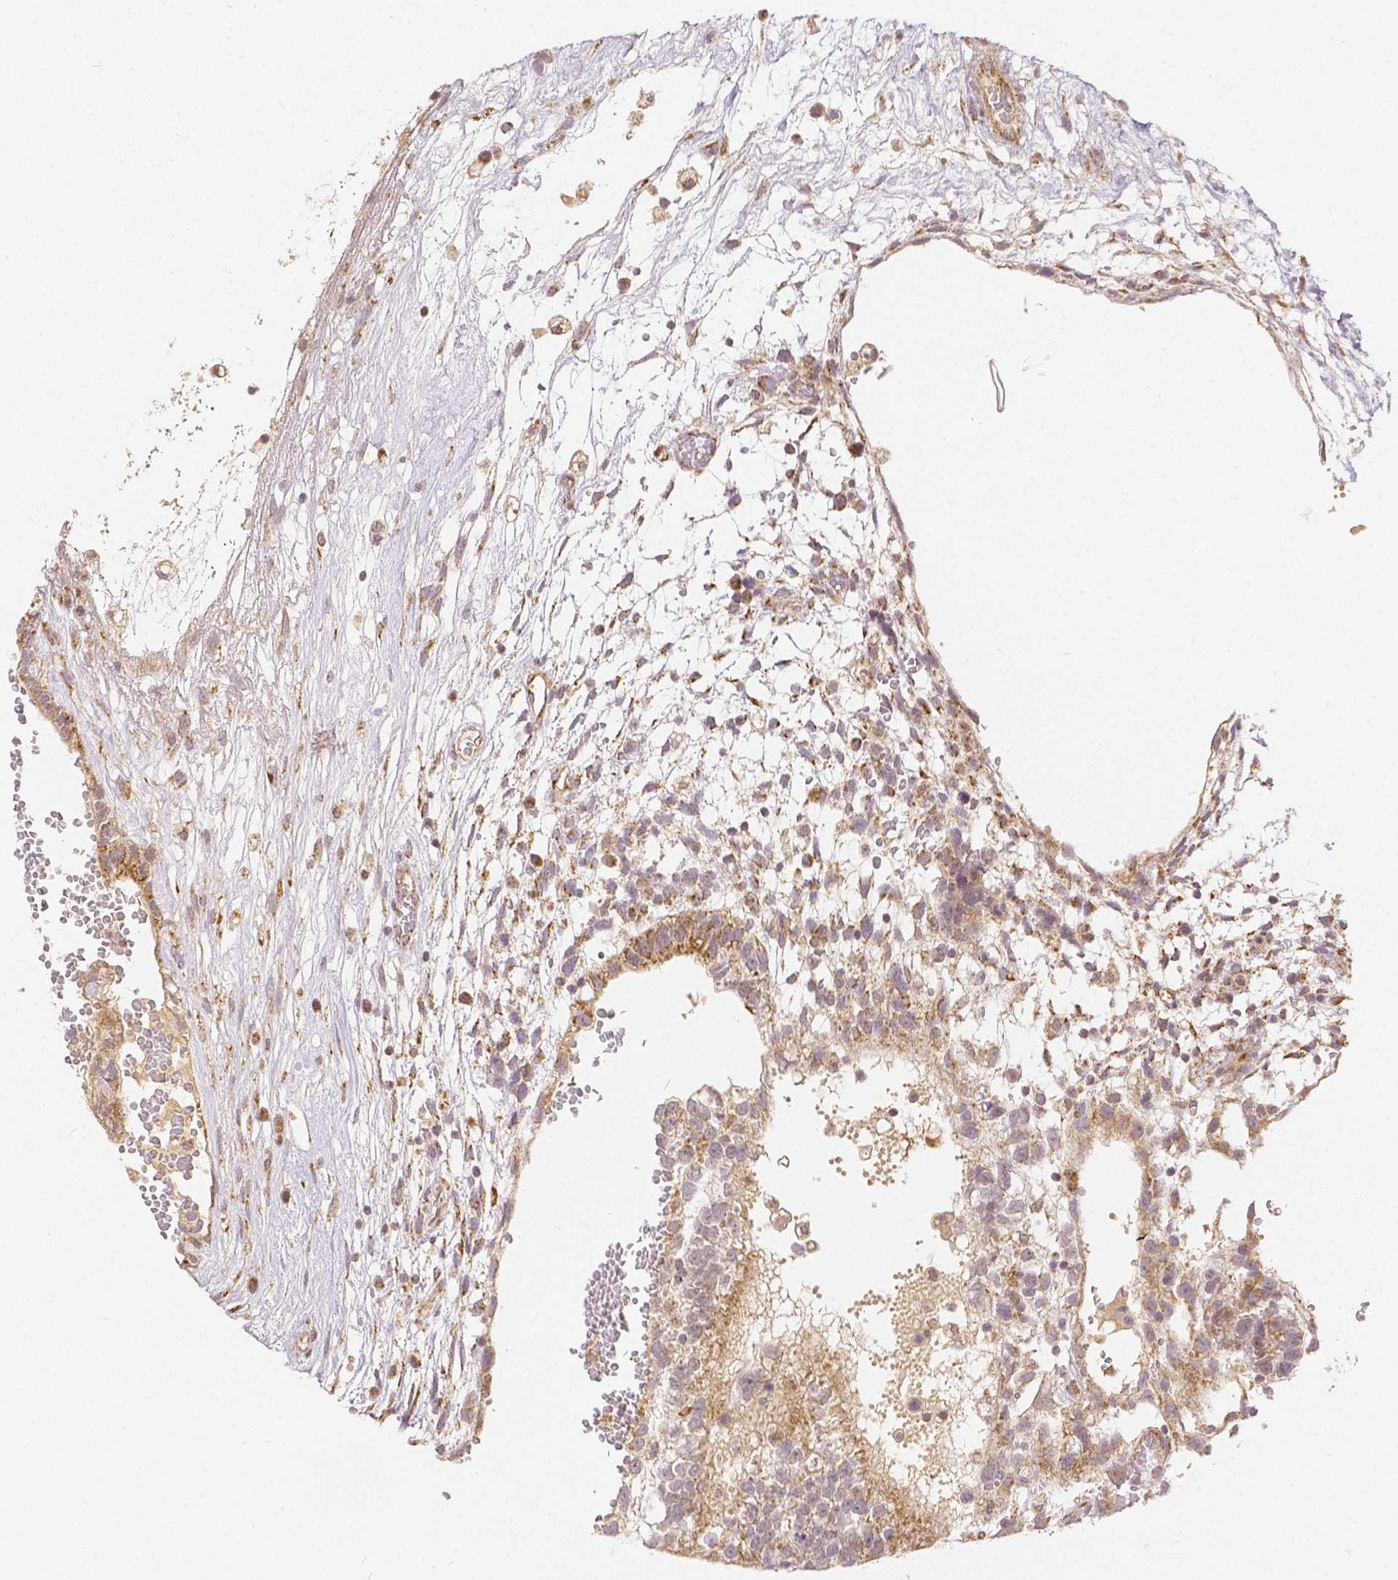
{"staining": {"intensity": "moderate", "quantity": ">75%", "location": "cytoplasmic/membranous"}, "tissue": "testis cancer", "cell_type": "Tumor cells", "image_type": "cancer", "snomed": [{"axis": "morphology", "description": "Normal tissue, NOS"}, {"axis": "morphology", "description": "Carcinoma, Embryonal, NOS"}, {"axis": "topography", "description": "Testis"}], "caption": "DAB (3,3'-diaminobenzidine) immunohistochemical staining of human testis cancer exhibits moderate cytoplasmic/membranous protein staining in approximately >75% of tumor cells. (DAB = brown stain, brightfield microscopy at high magnification).", "gene": "RHOT1", "patient": {"sex": "male", "age": 32}}